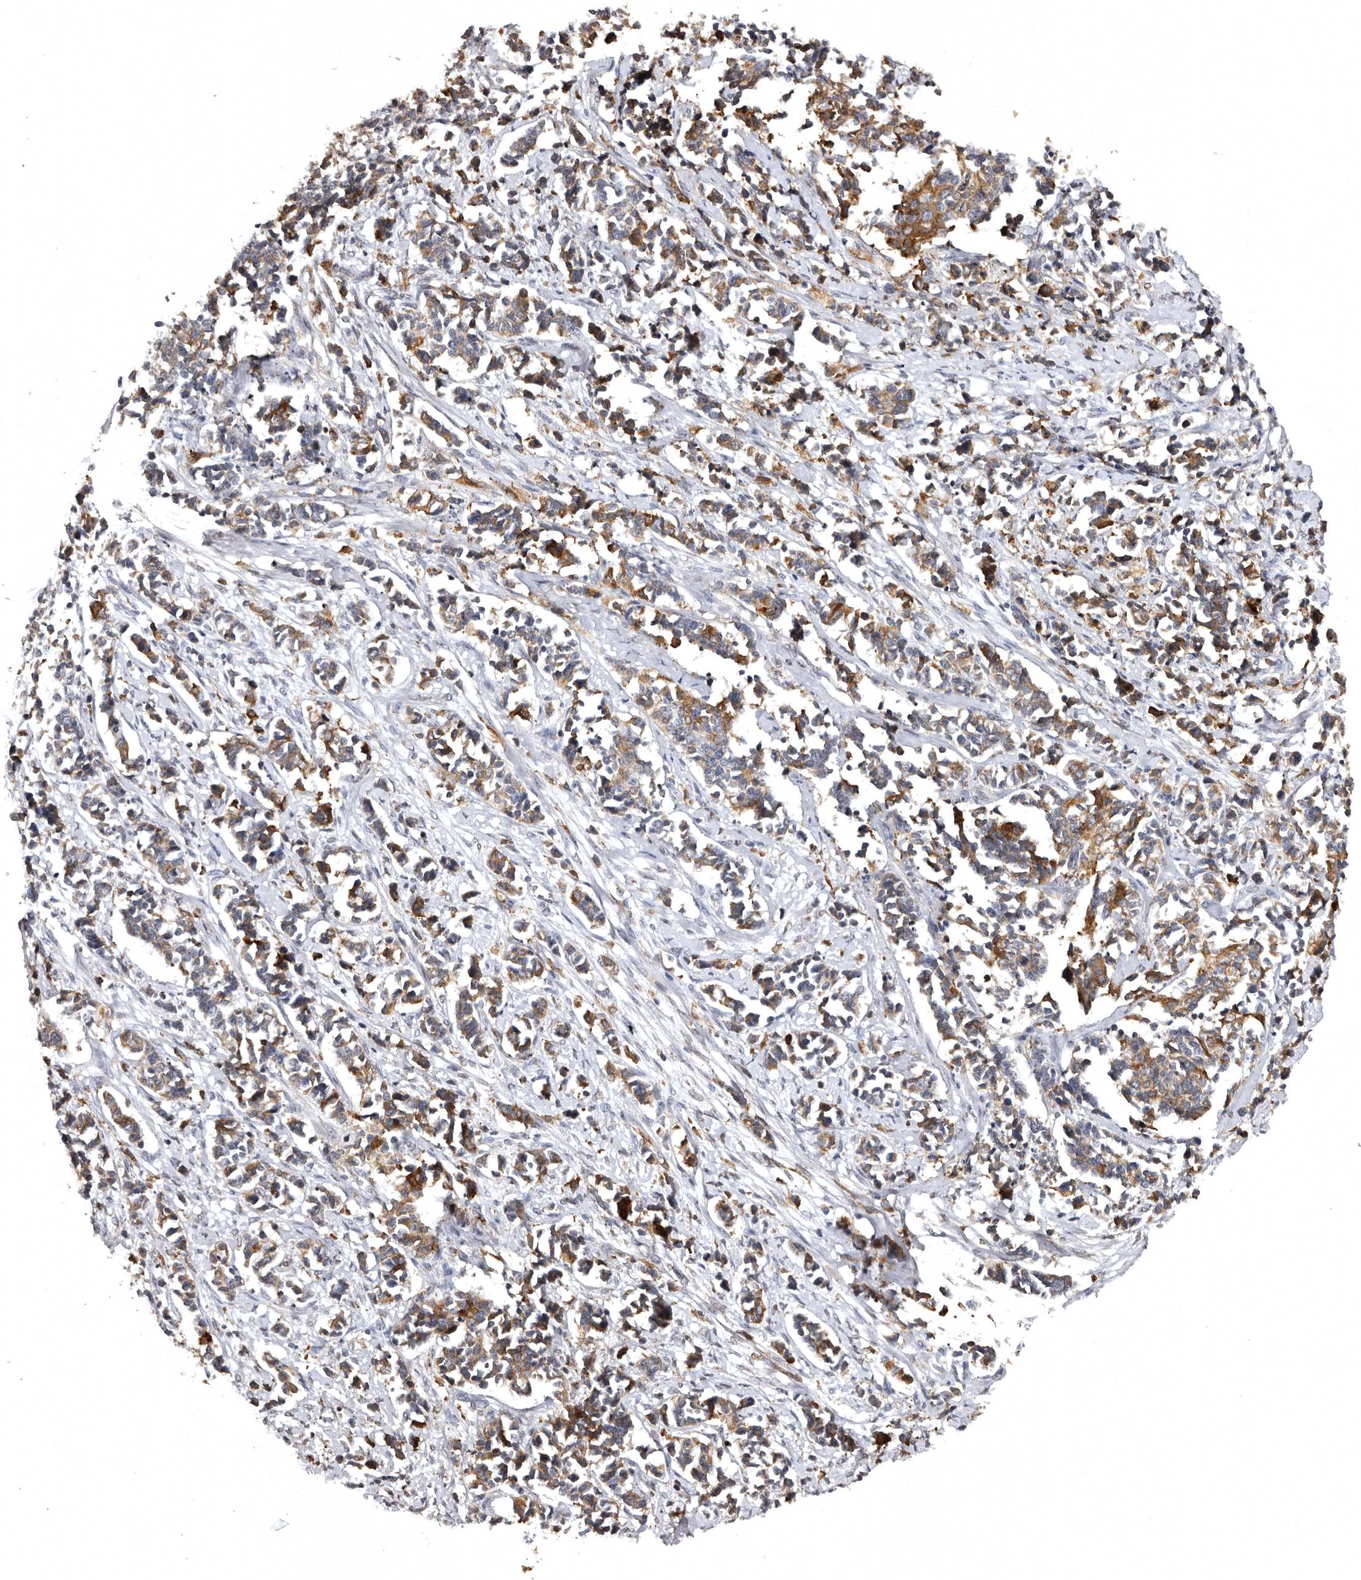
{"staining": {"intensity": "moderate", "quantity": ">75%", "location": "cytoplasmic/membranous"}, "tissue": "cervical cancer", "cell_type": "Tumor cells", "image_type": "cancer", "snomed": [{"axis": "morphology", "description": "Normal tissue, NOS"}, {"axis": "morphology", "description": "Squamous cell carcinoma, NOS"}, {"axis": "topography", "description": "Cervix"}], "caption": "High-power microscopy captured an IHC micrograph of cervical squamous cell carcinoma, revealing moderate cytoplasmic/membranous positivity in about >75% of tumor cells.", "gene": "INKA2", "patient": {"sex": "female", "age": 35}}